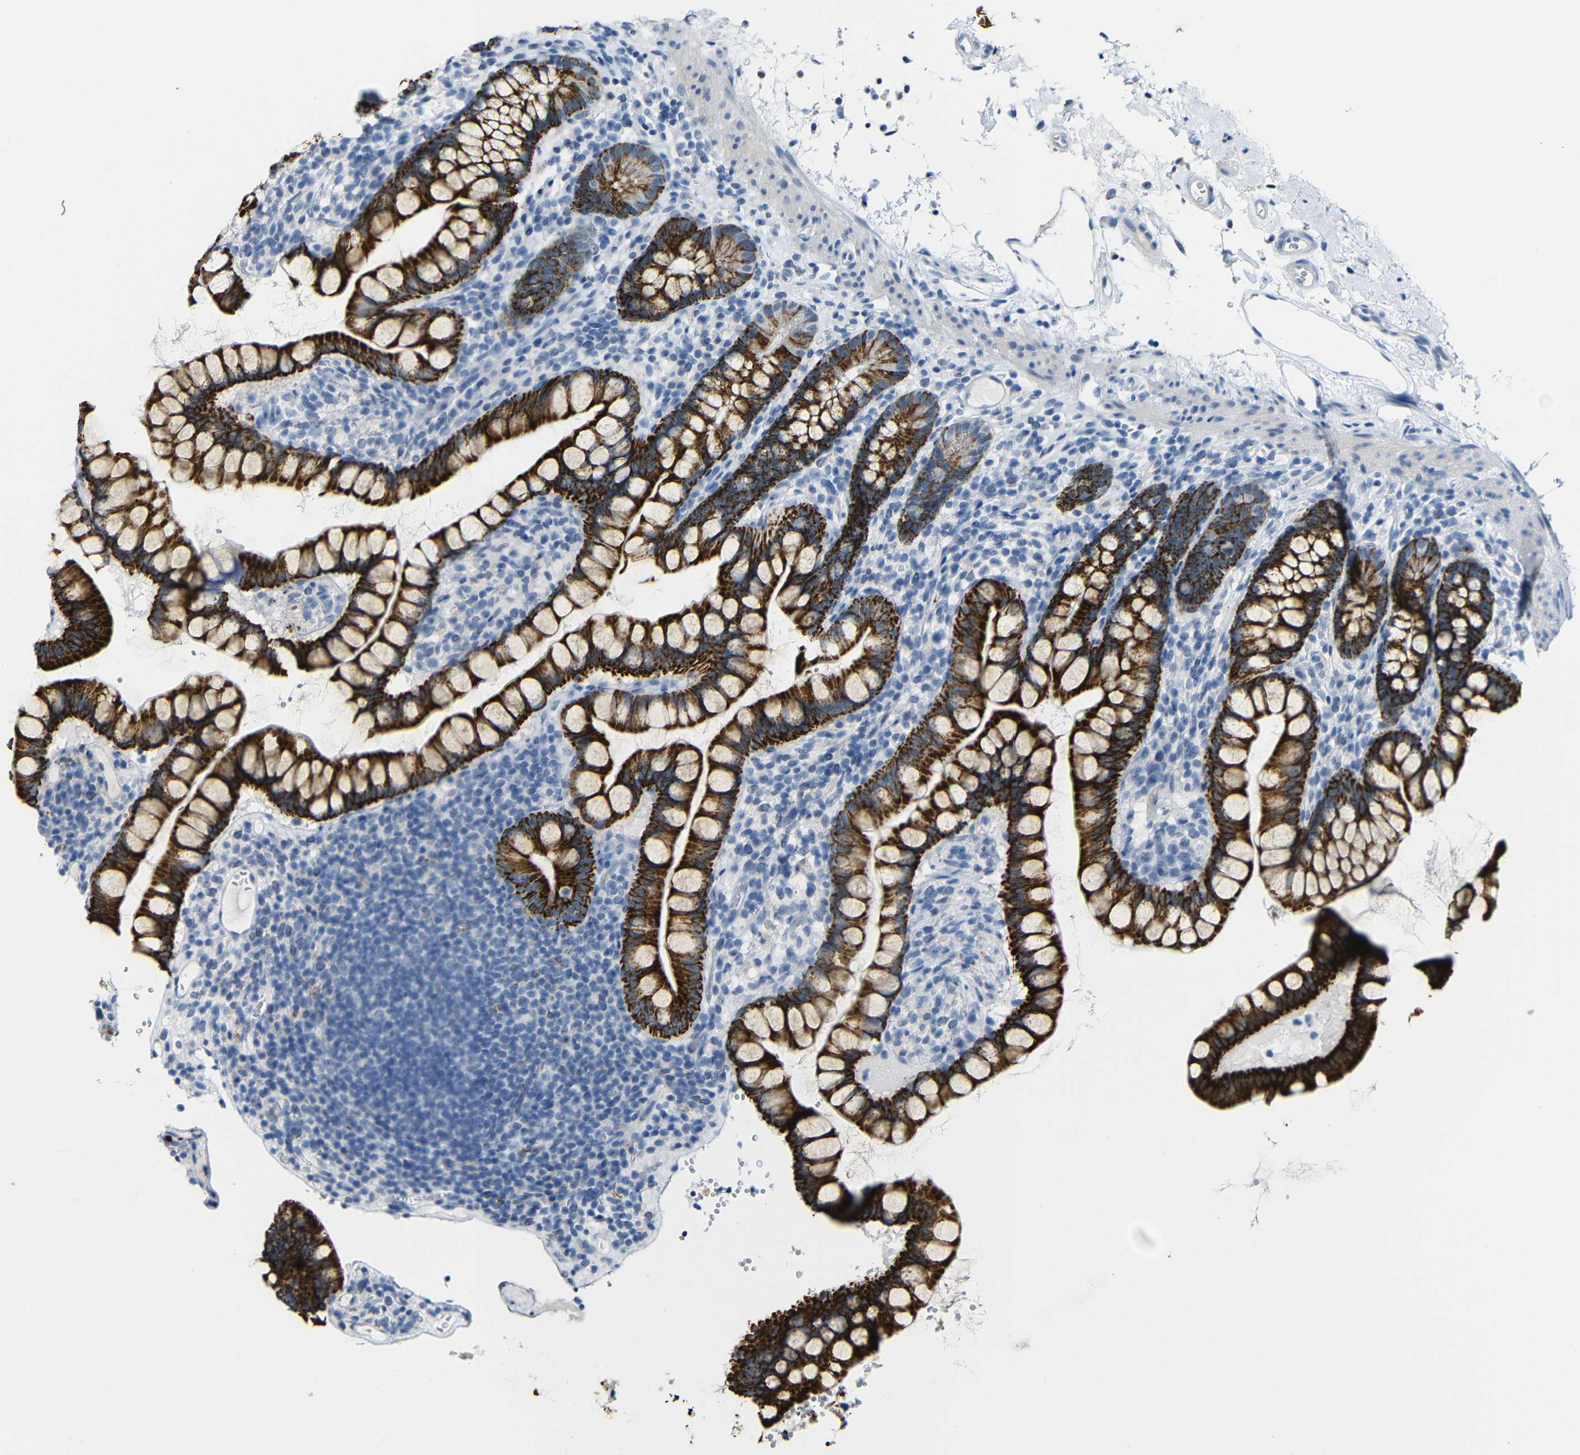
{"staining": {"intensity": "strong", "quantity": ">75%", "location": "cytoplasmic/membranous"}, "tissue": "small intestine", "cell_type": "Glandular cells", "image_type": "normal", "snomed": [{"axis": "morphology", "description": "Normal tissue, NOS"}, {"axis": "topography", "description": "Small intestine"}], "caption": "Immunohistochemistry image of benign small intestine stained for a protein (brown), which exhibits high levels of strong cytoplasmic/membranous expression in about >75% of glandular cells.", "gene": "C15orf48", "patient": {"sex": "female", "age": 84}}